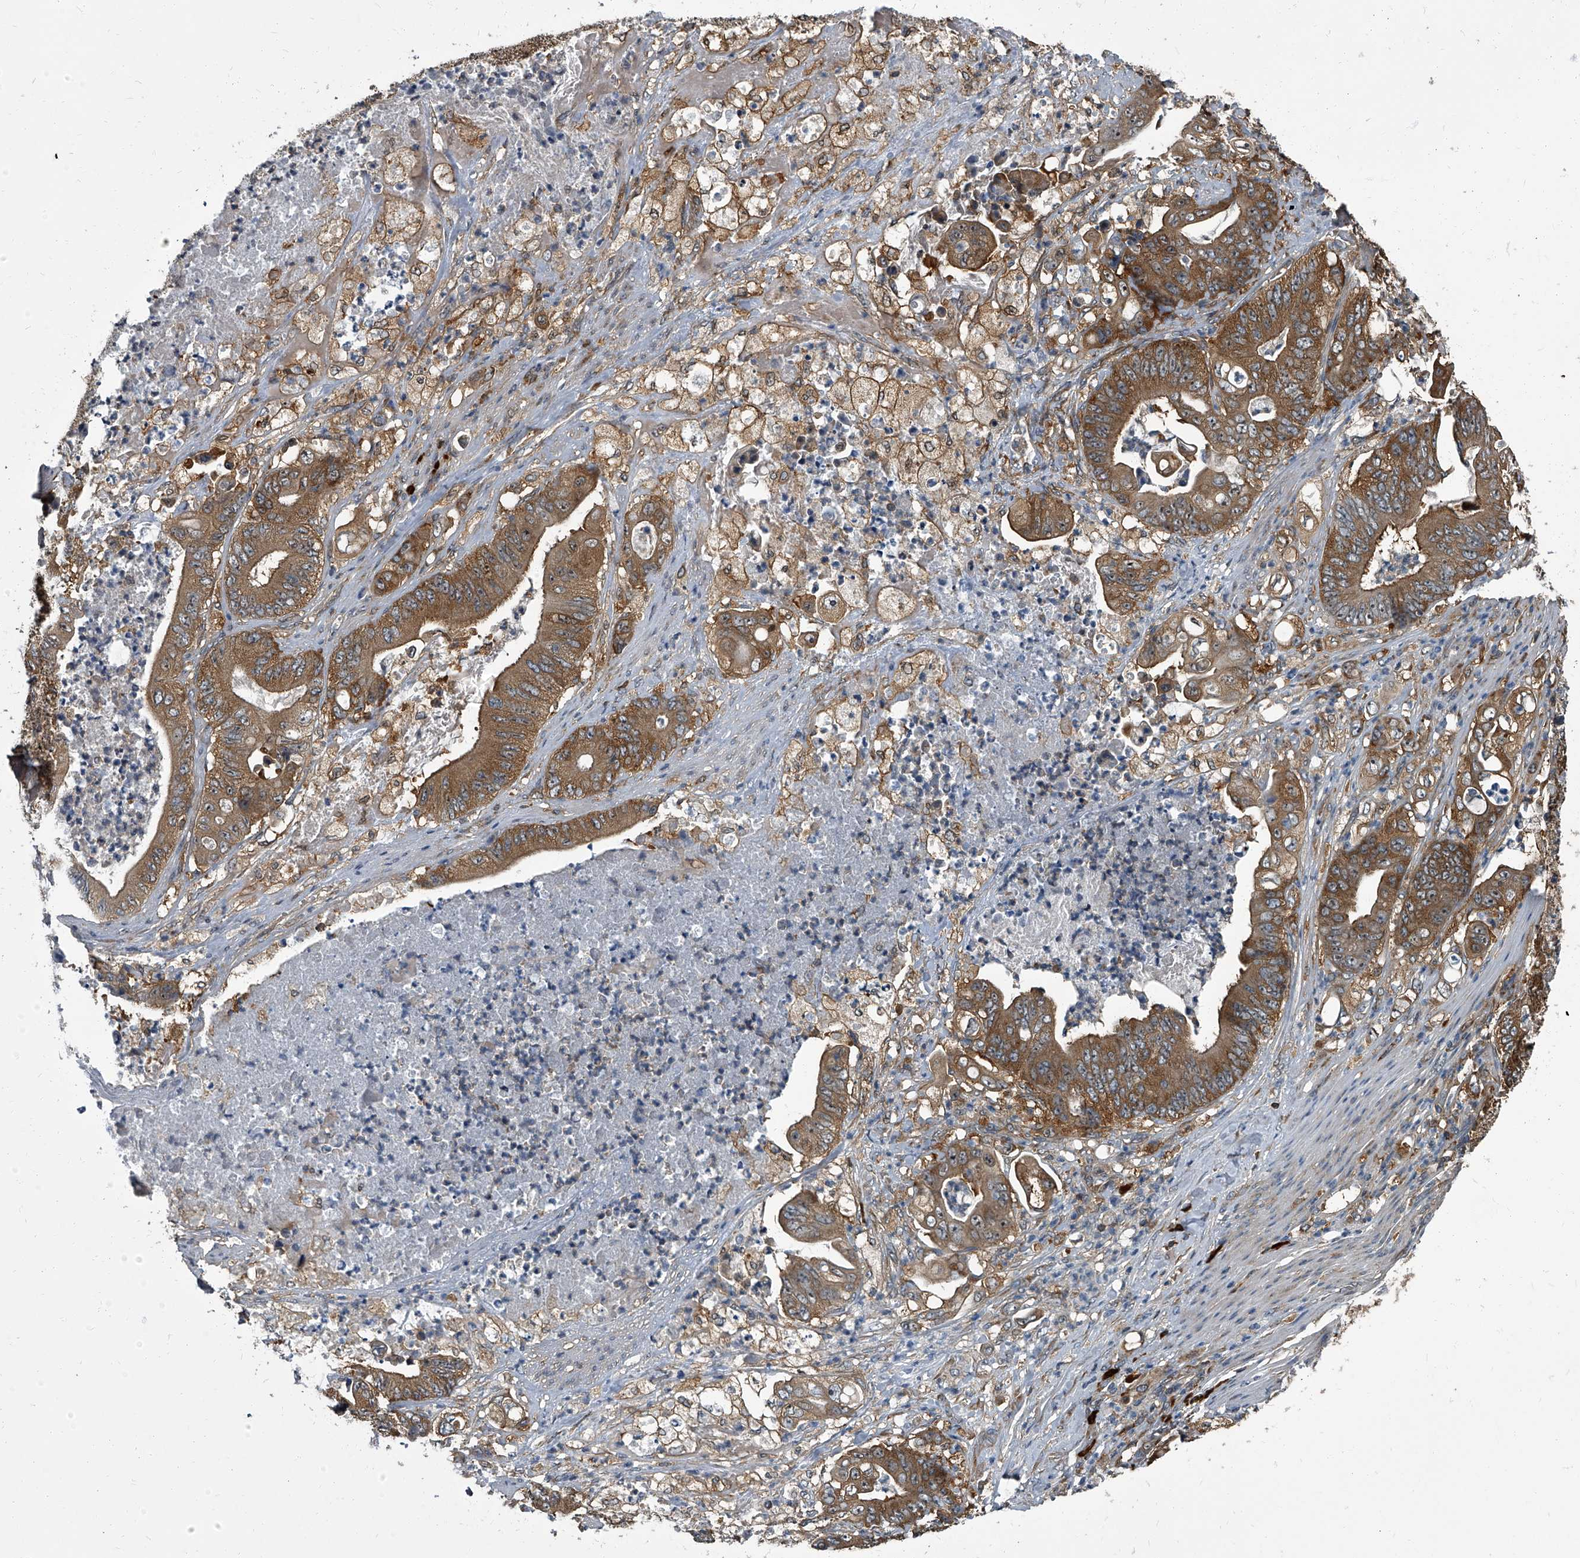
{"staining": {"intensity": "moderate", "quantity": ">75%", "location": "cytoplasmic/membranous"}, "tissue": "stomach cancer", "cell_type": "Tumor cells", "image_type": "cancer", "snomed": [{"axis": "morphology", "description": "Adenocarcinoma, NOS"}, {"axis": "topography", "description": "Stomach"}], "caption": "There is medium levels of moderate cytoplasmic/membranous staining in tumor cells of stomach cancer, as demonstrated by immunohistochemical staining (brown color).", "gene": "CDV3", "patient": {"sex": "female", "age": 73}}